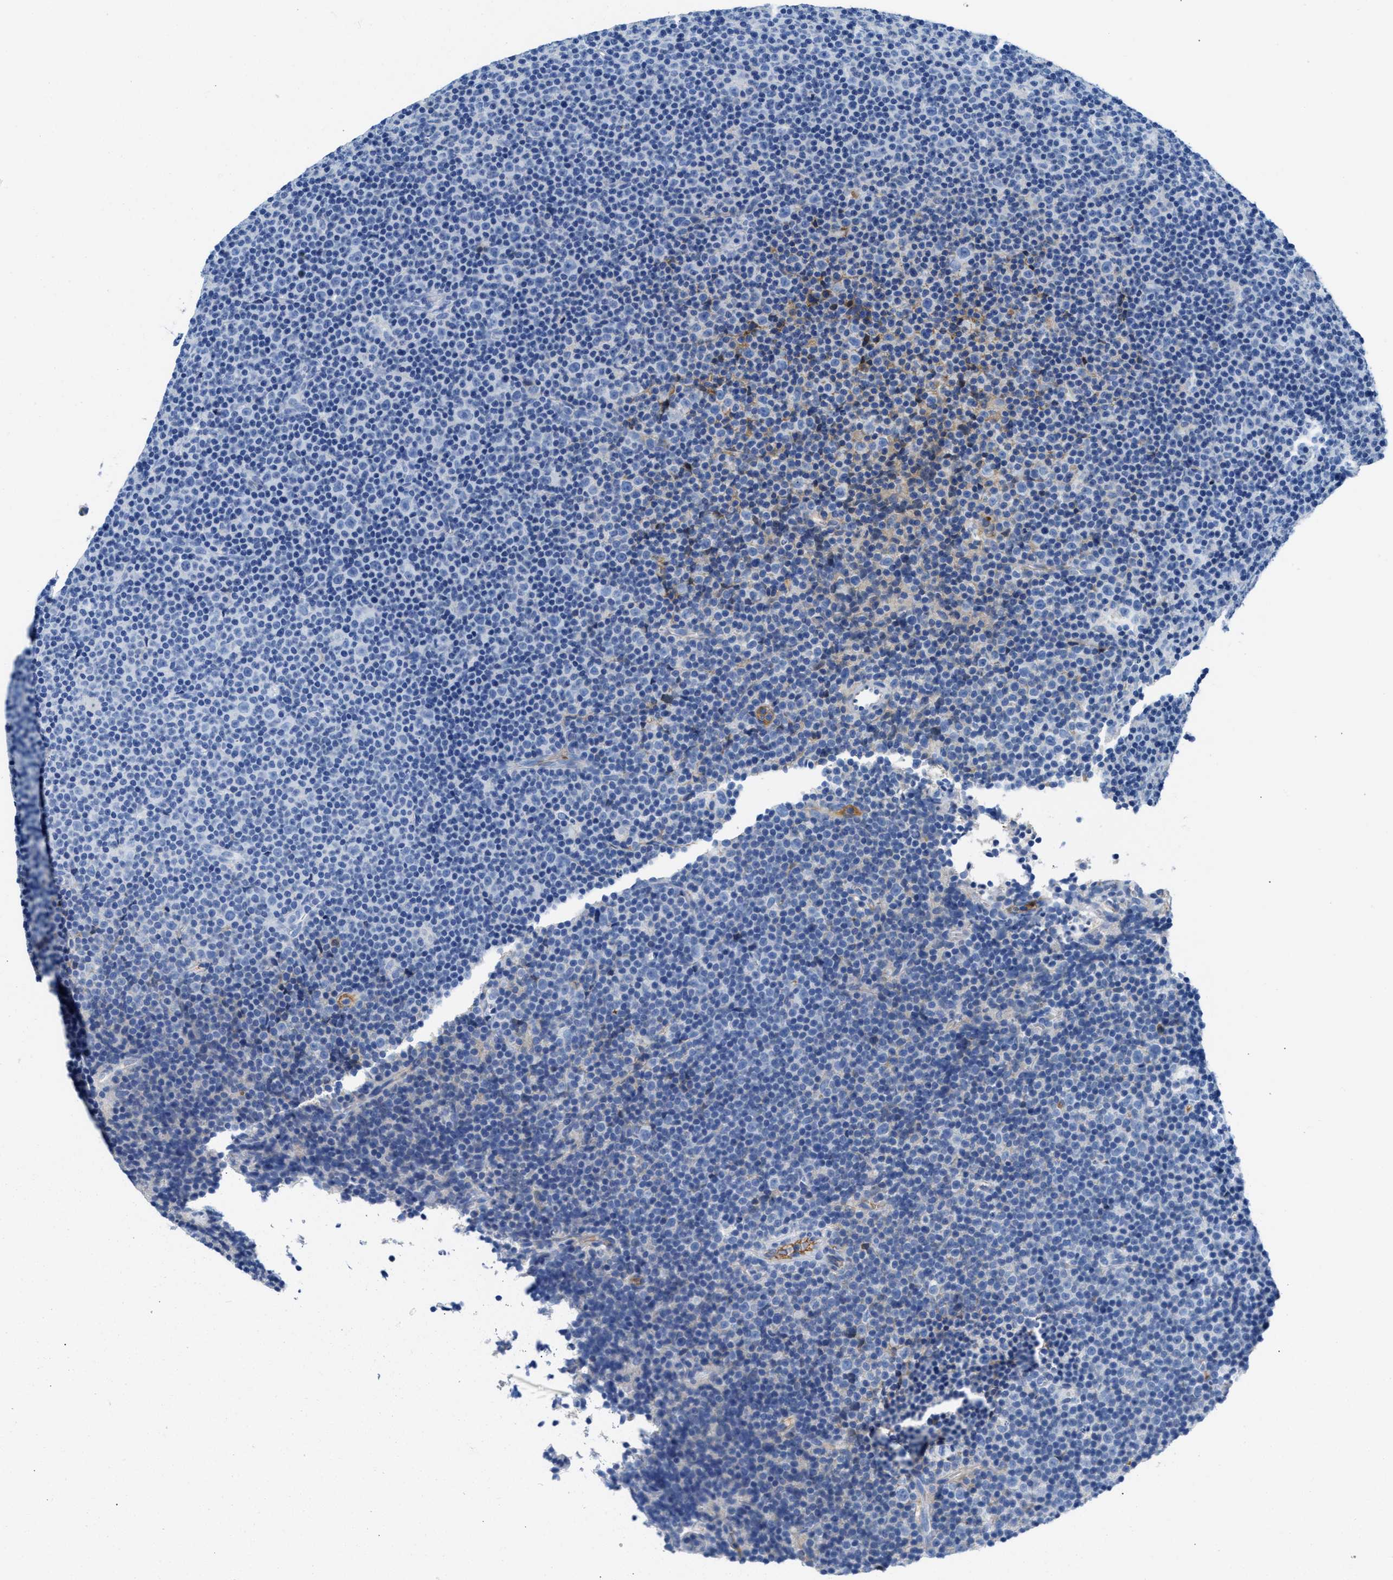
{"staining": {"intensity": "negative", "quantity": "none", "location": "none"}, "tissue": "lymphoma", "cell_type": "Tumor cells", "image_type": "cancer", "snomed": [{"axis": "morphology", "description": "Malignant lymphoma, non-Hodgkin's type, Low grade"}, {"axis": "topography", "description": "Lymph node"}], "caption": "Immunohistochemical staining of malignant lymphoma, non-Hodgkin's type (low-grade) reveals no significant staining in tumor cells.", "gene": "GC", "patient": {"sex": "female", "age": 67}}